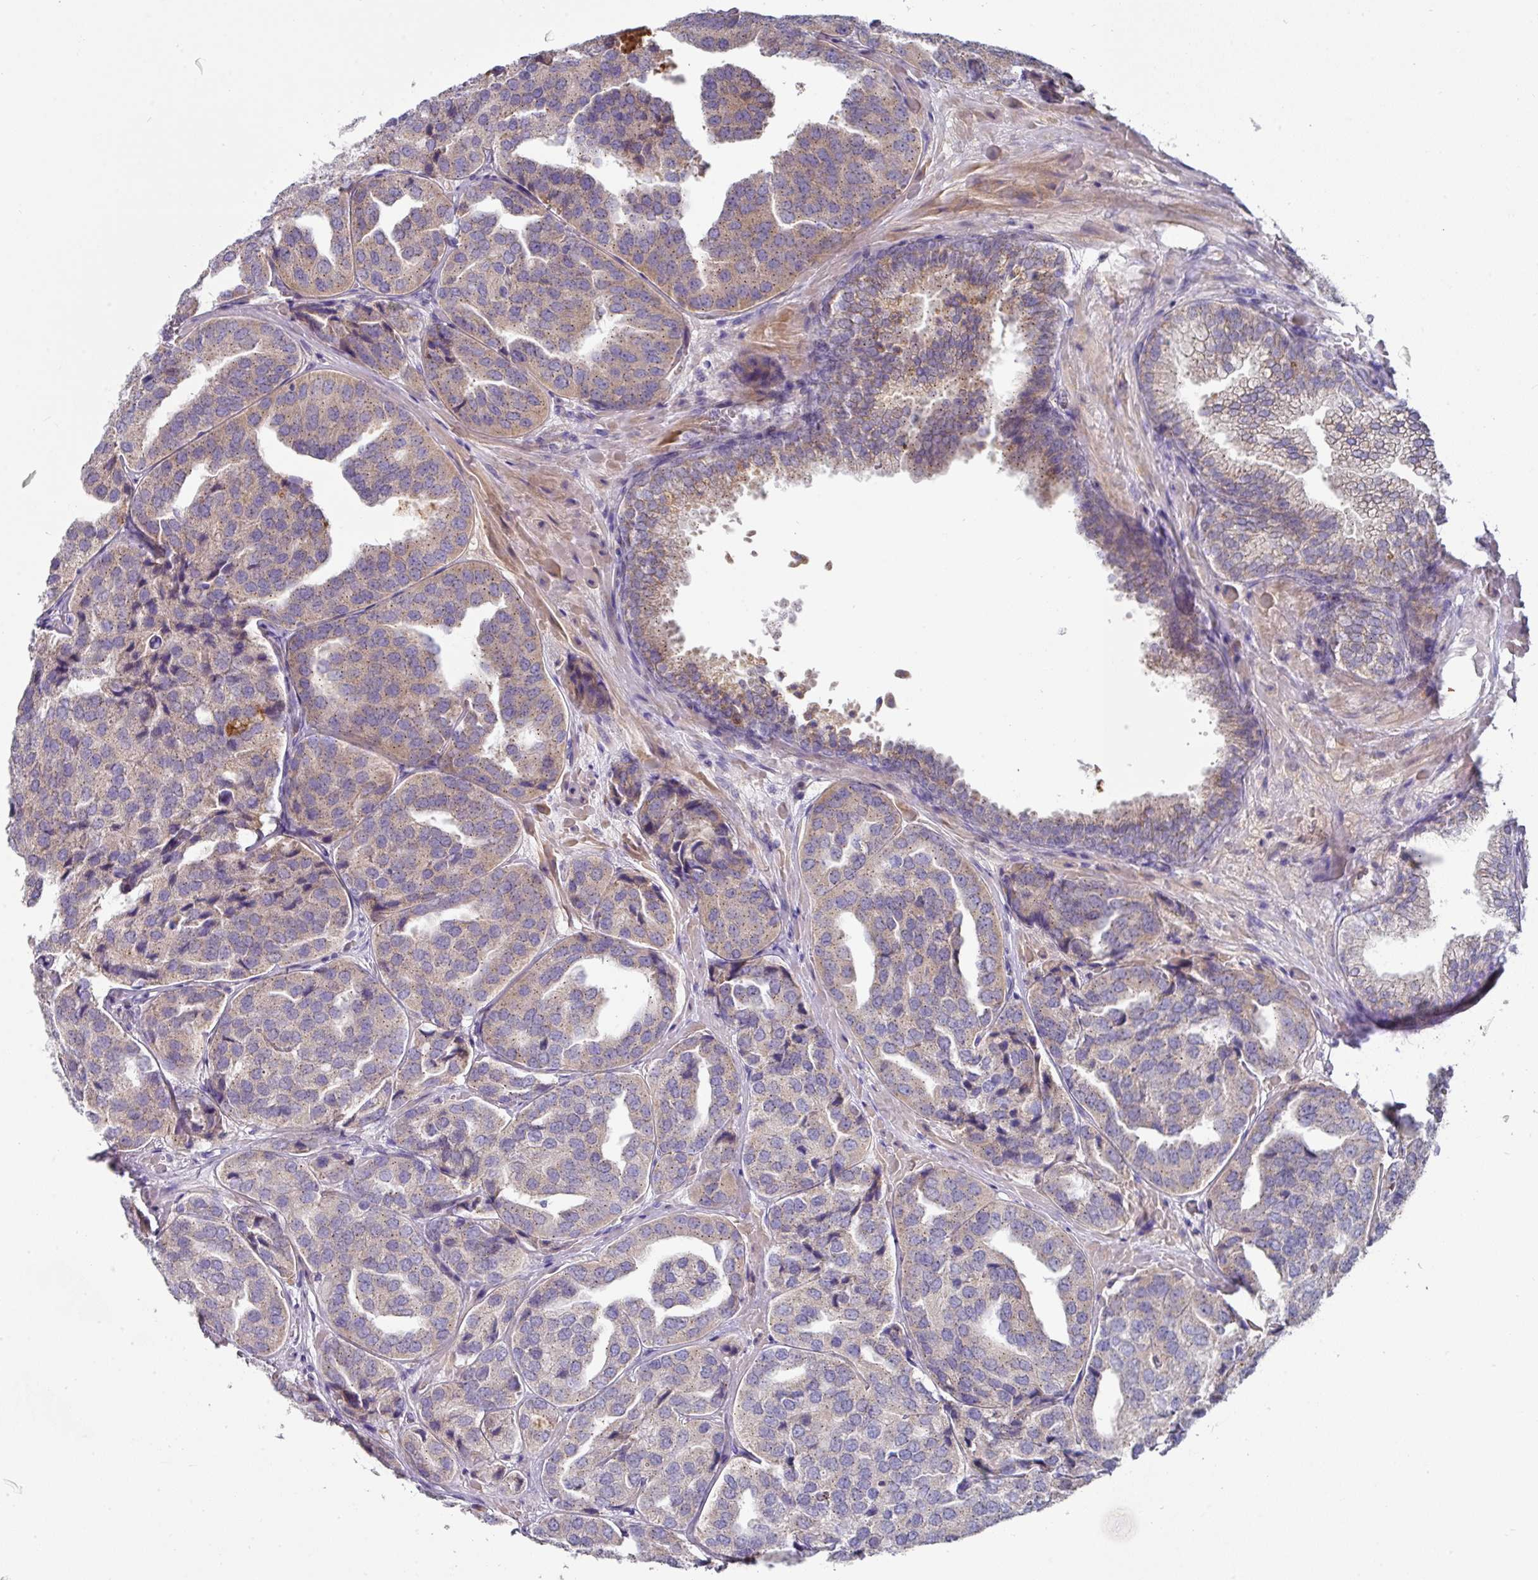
{"staining": {"intensity": "weak", "quantity": "25%-75%", "location": "cytoplasmic/membranous"}, "tissue": "prostate cancer", "cell_type": "Tumor cells", "image_type": "cancer", "snomed": [{"axis": "morphology", "description": "Adenocarcinoma, High grade"}, {"axis": "topography", "description": "Prostate"}], "caption": "Immunohistochemical staining of adenocarcinoma (high-grade) (prostate) displays weak cytoplasmic/membranous protein staining in approximately 25%-75% of tumor cells.", "gene": "IL4R", "patient": {"sex": "male", "age": 63}}